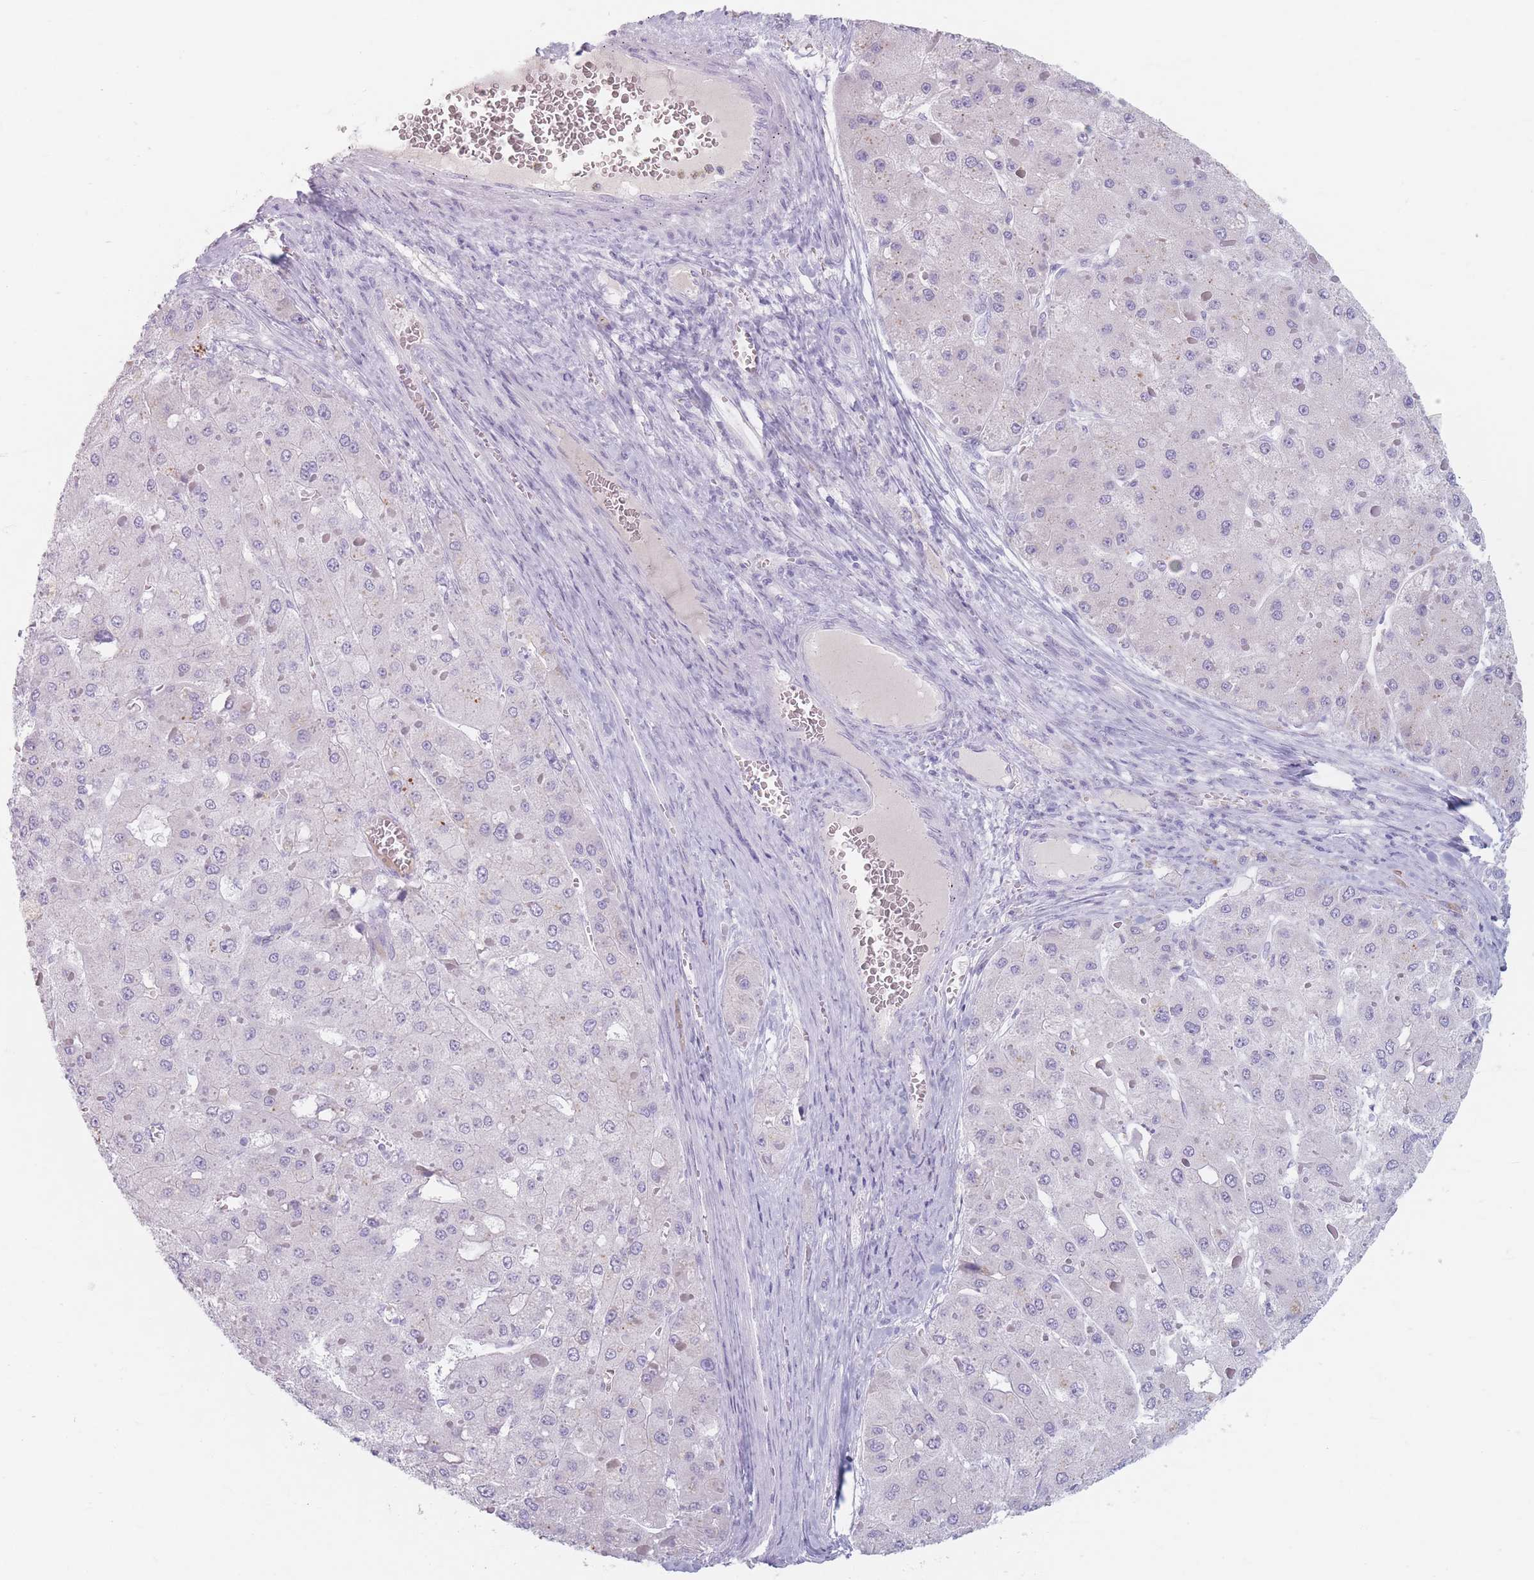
{"staining": {"intensity": "negative", "quantity": "none", "location": "none"}, "tissue": "liver cancer", "cell_type": "Tumor cells", "image_type": "cancer", "snomed": [{"axis": "morphology", "description": "Carcinoma, Hepatocellular, NOS"}, {"axis": "topography", "description": "Liver"}], "caption": "The IHC micrograph has no significant expression in tumor cells of liver hepatocellular carcinoma tissue. (IHC, brightfield microscopy, high magnification).", "gene": "PIGM", "patient": {"sex": "female", "age": 73}}